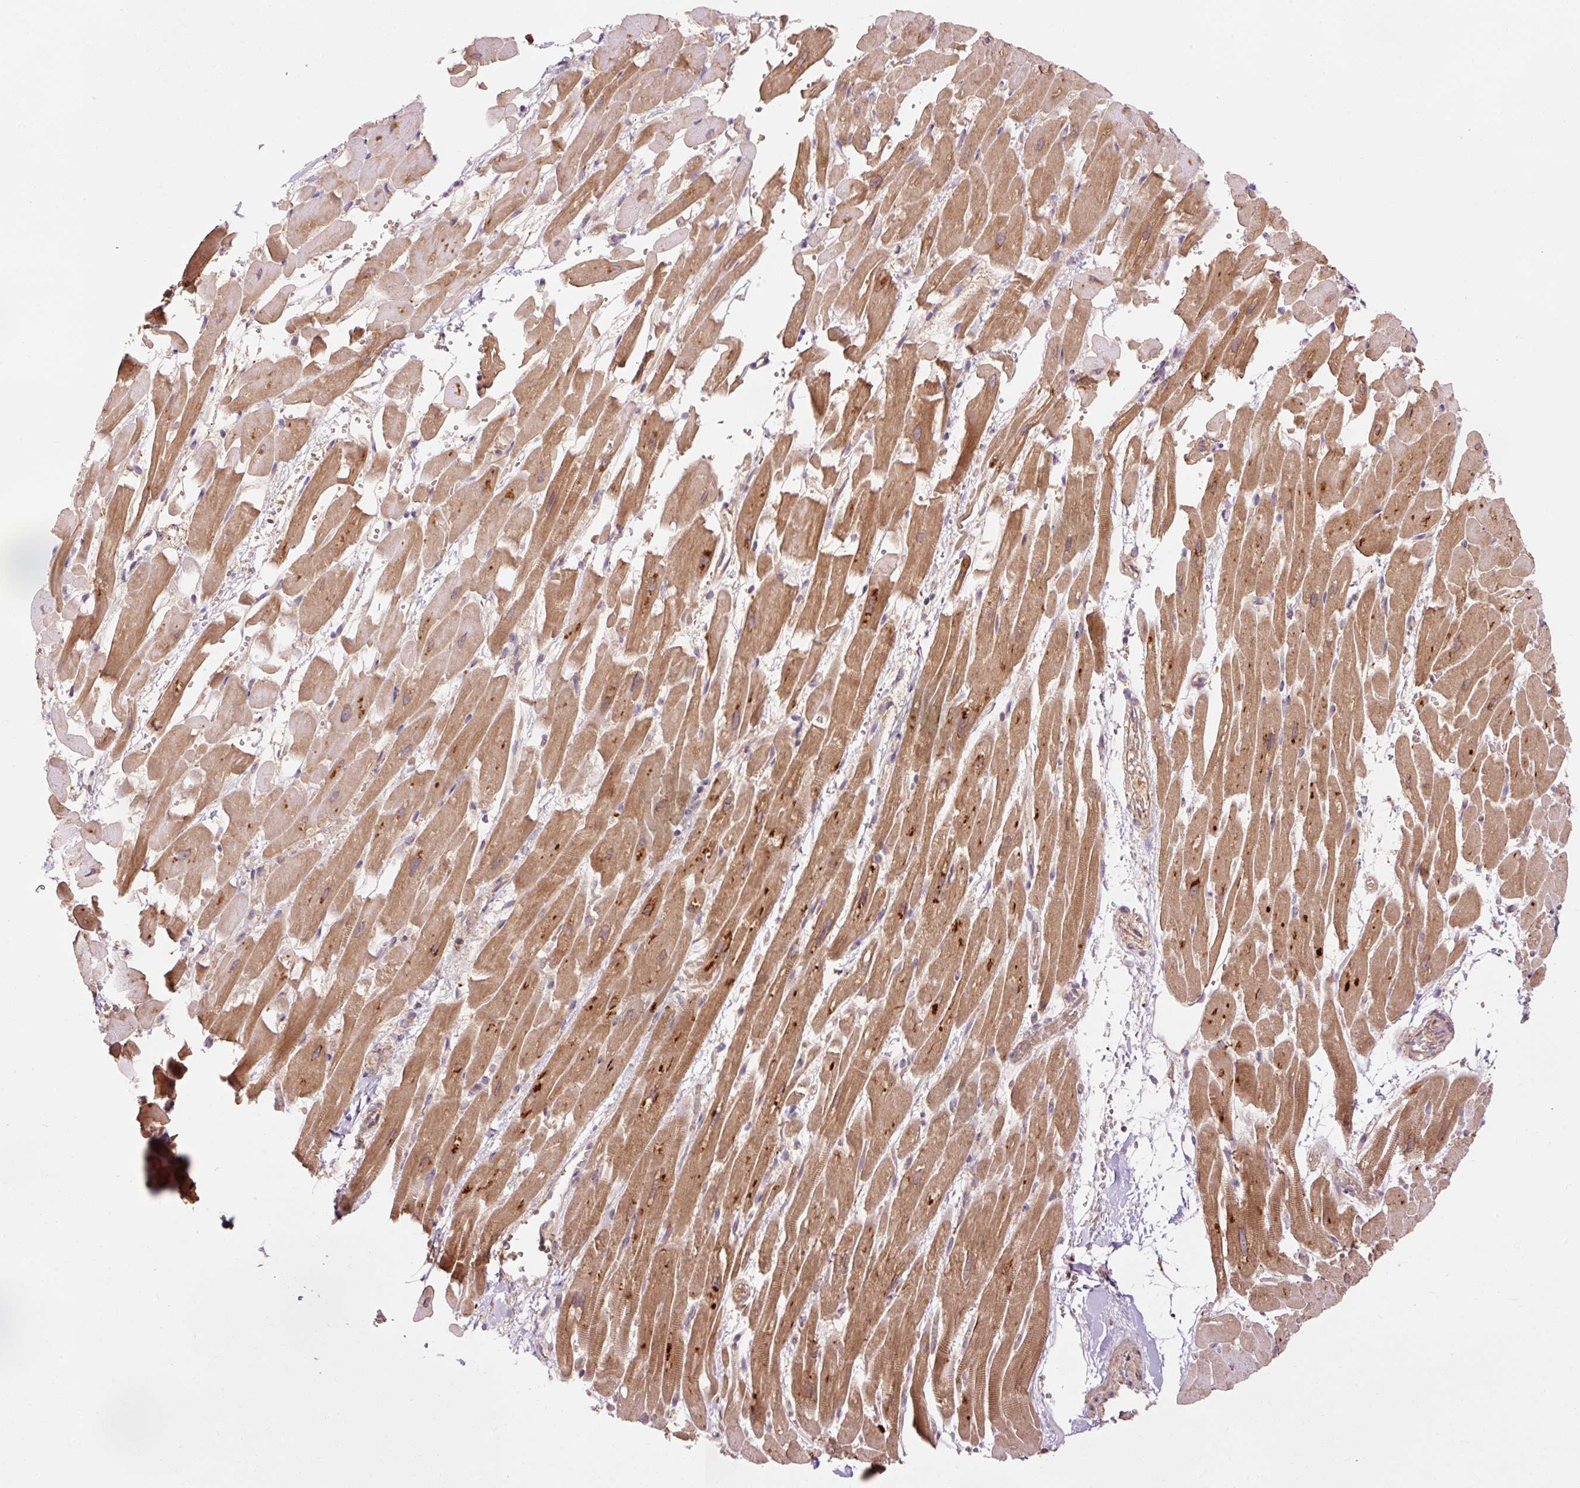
{"staining": {"intensity": "moderate", "quantity": ">75%", "location": "cytoplasmic/membranous"}, "tissue": "heart muscle", "cell_type": "Cardiomyocytes", "image_type": "normal", "snomed": [{"axis": "morphology", "description": "Normal tissue, NOS"}, {"axis": "topography", "description": "Heart"}], "caption": "Benign heart muscle exhibits moderate cytoplasmic/membranous positivity in approximately >75% of cardiomyocytes The protein of interest is shown in brown color, while the nuclei are stained blue..", "gene": "PDAP1", "patient": {"sex": "male", "age": 37}}